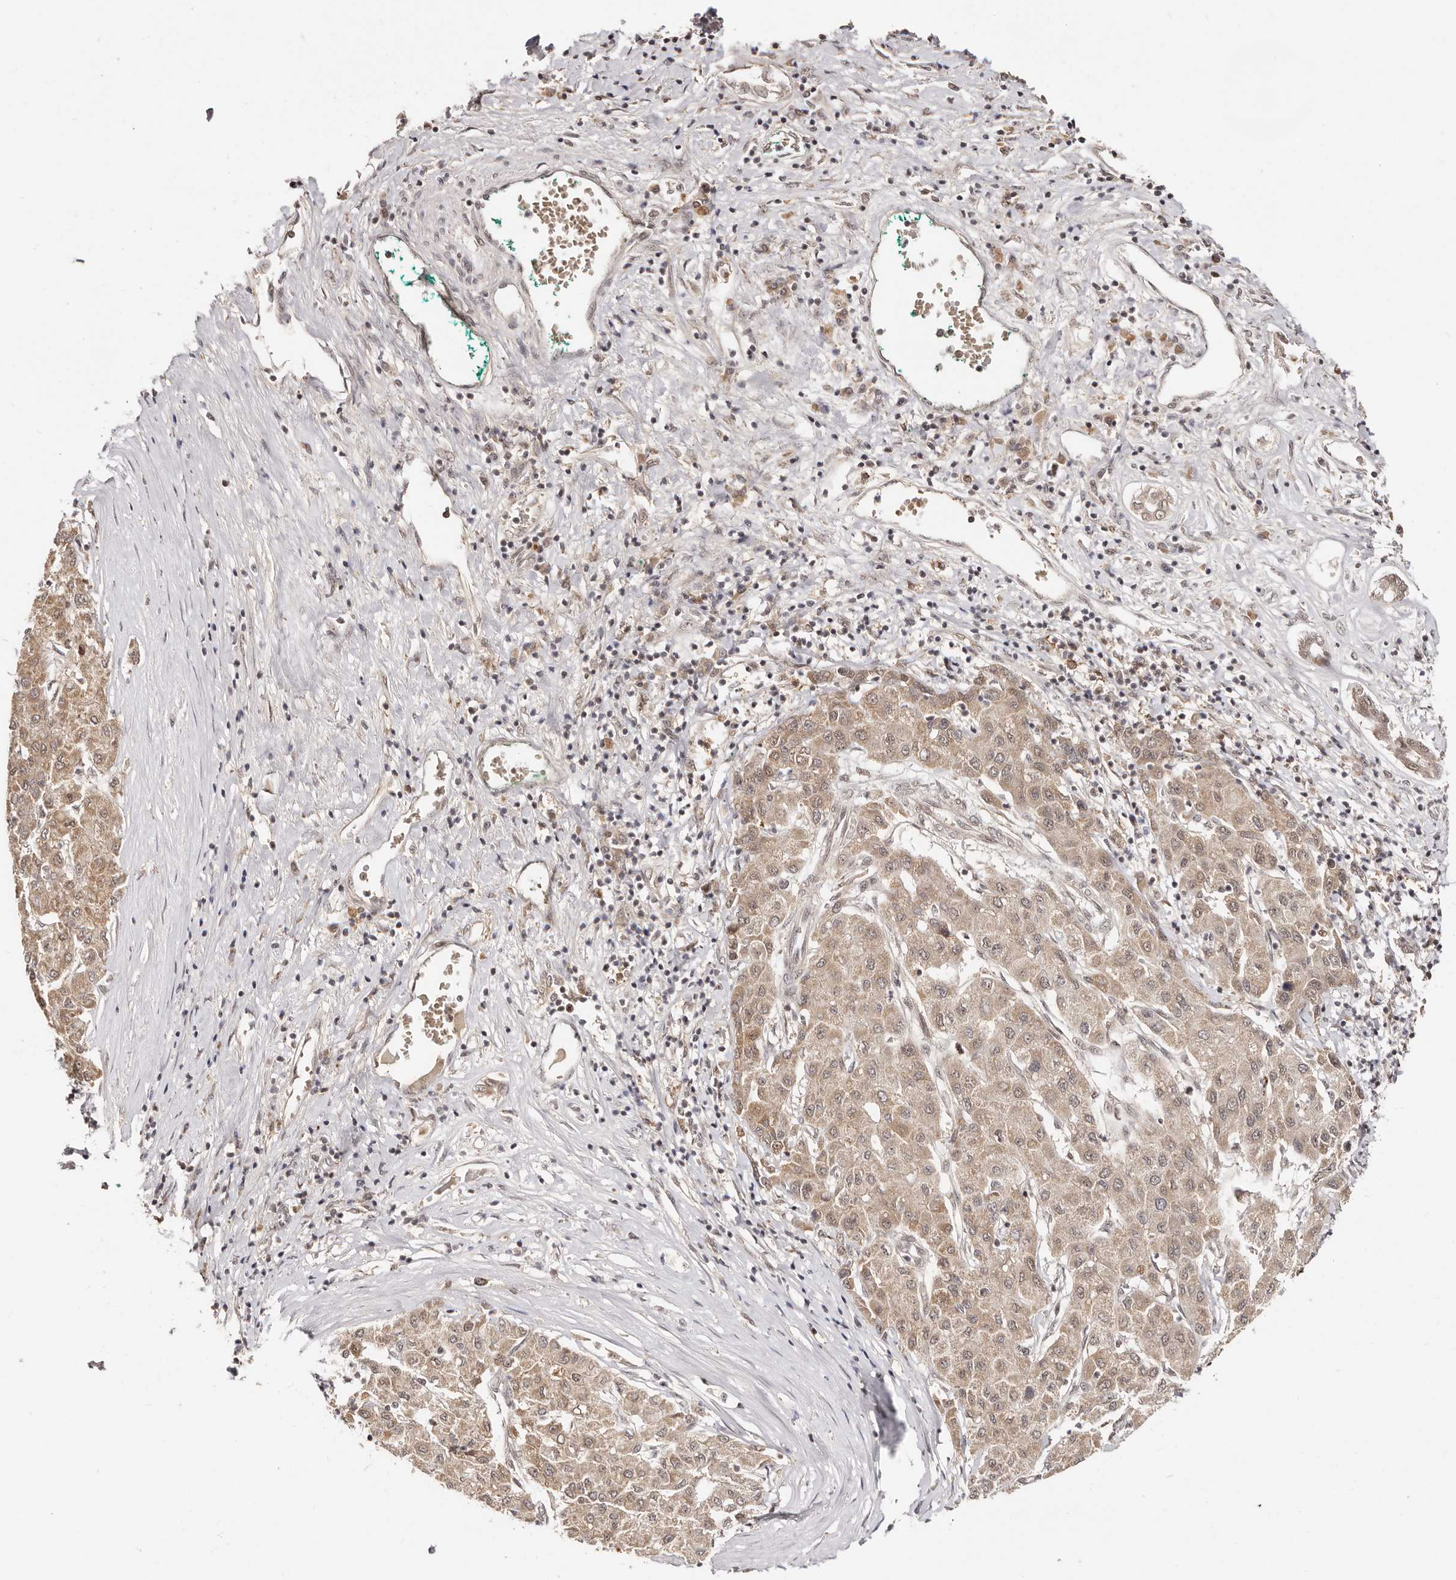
{"staining": {"intensity": "weak", "quantity": ">75%", "location": "cytoplasmic/membranous"}, "tissue": "liver cancer", "cell_type": "Tumor cells", "image_type": "cancer", "snomed": [{"axis": "morphology", "description": "Carcinoma, Hepatocellular, NOS"}, {"axis": "topography", "description": "Liver"}], "caption": "Tumor cells reveal weak cytoplasmic/membranous expression in approximately >75% of cells in liver hepatocellular carcinoma.", "gene": "MED8", "patient": {"sex": "male", "age": 65}}